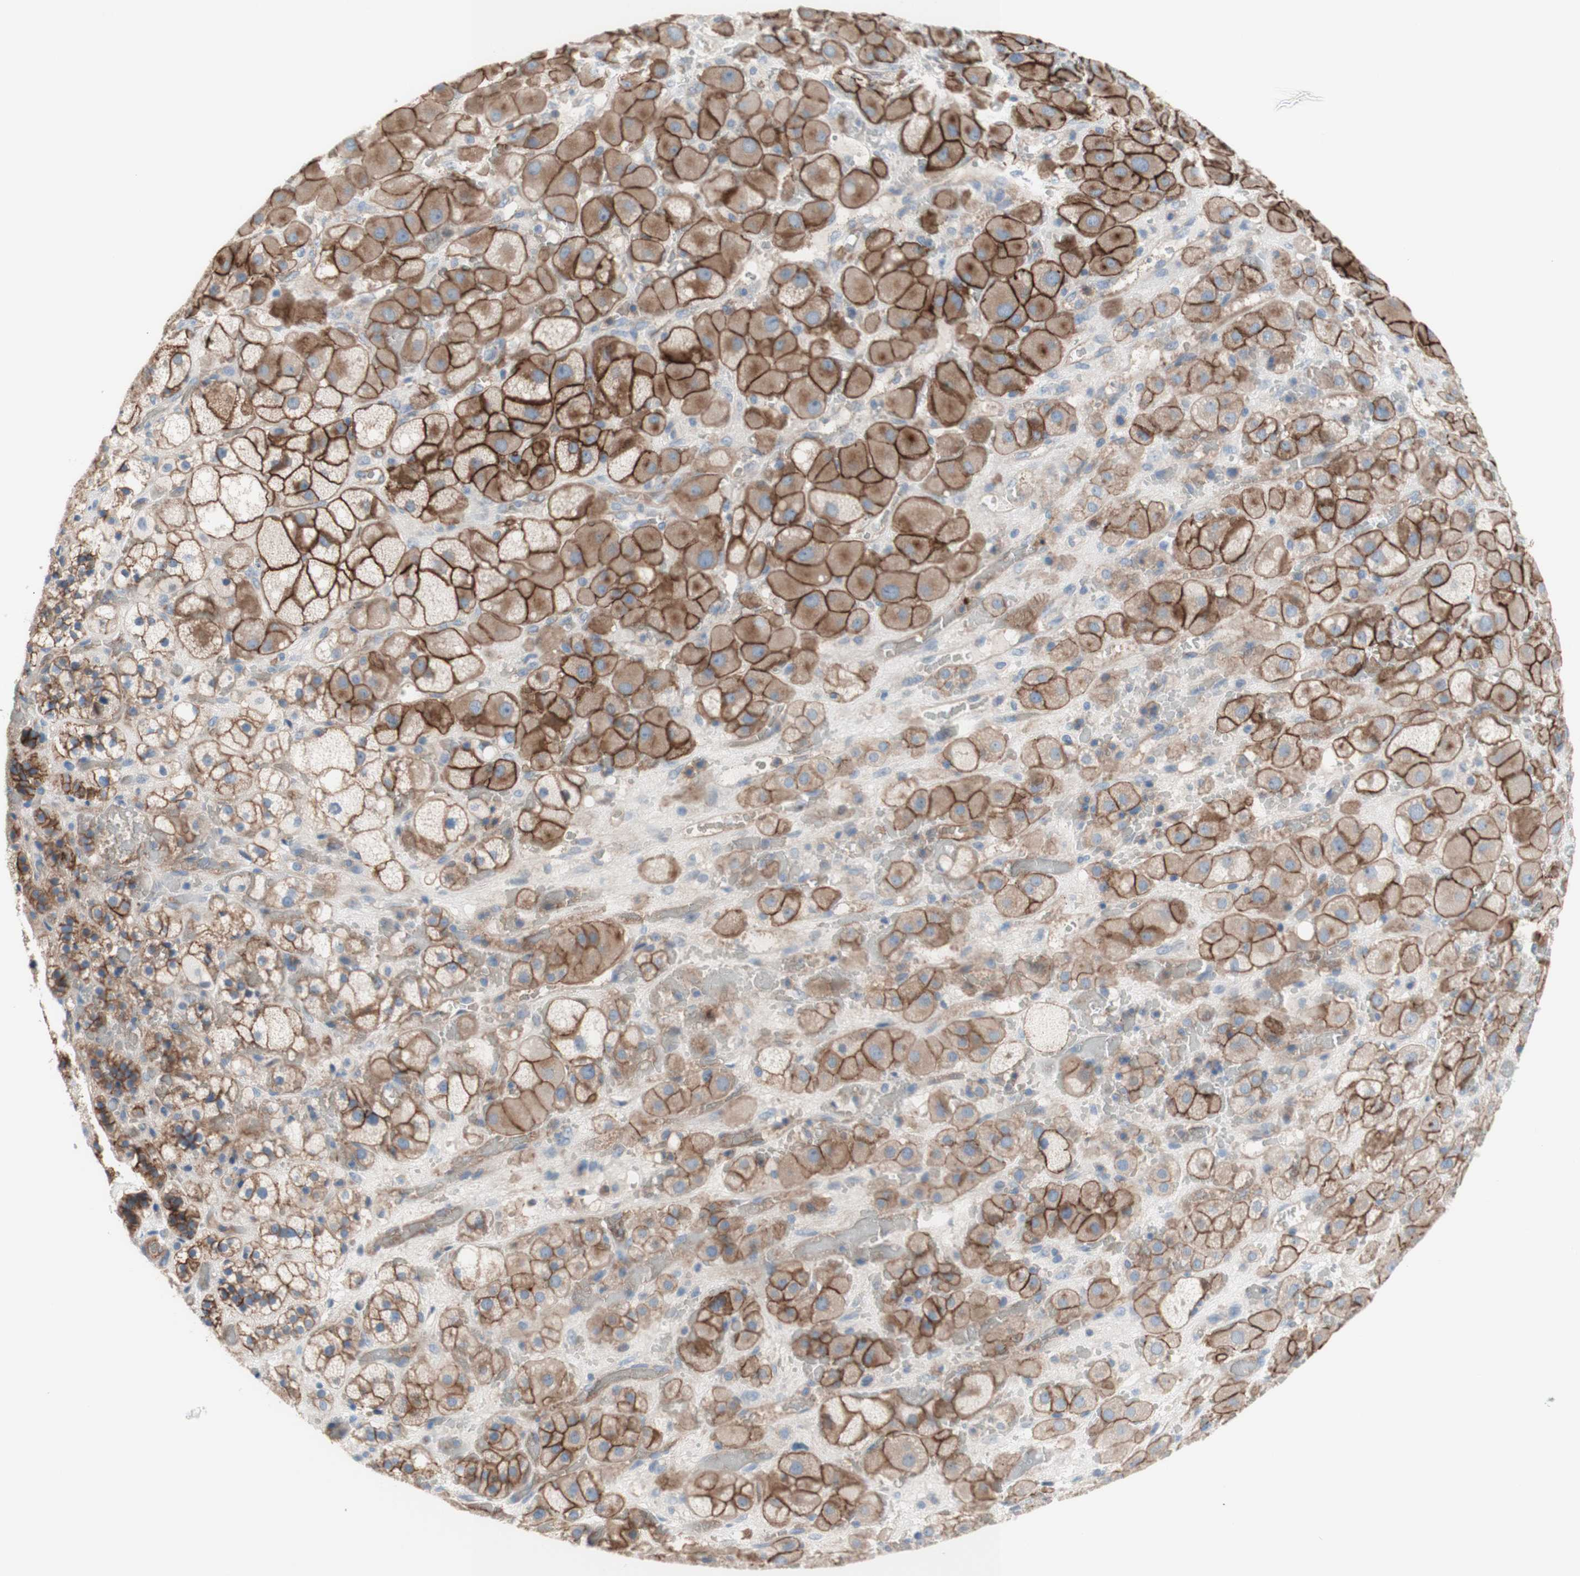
{"staining": {"intensity": "moderate", "quantity": ">75%", "location": "cytoplasmic/membranous"}, "tissue": "adrenal gland", "cell_type": "Glandular cells", "image_type": "normal", "snomed": [{"axis": "morphology", "description": "Normal tissue, NOS"}, {"axis": "topography", "description": "Adrenal gland"}], "caption": "DAB immunohistochemical staining of unremarkable adrenal gland reveals moderate cytoplasmic/membranous protein staining in about >75% of glandular cells. (brown staining indicates protein expression, while blue staining denotes nuclei).", "gene": "CD46", "patient": {"sex": "female", "age": 47}}